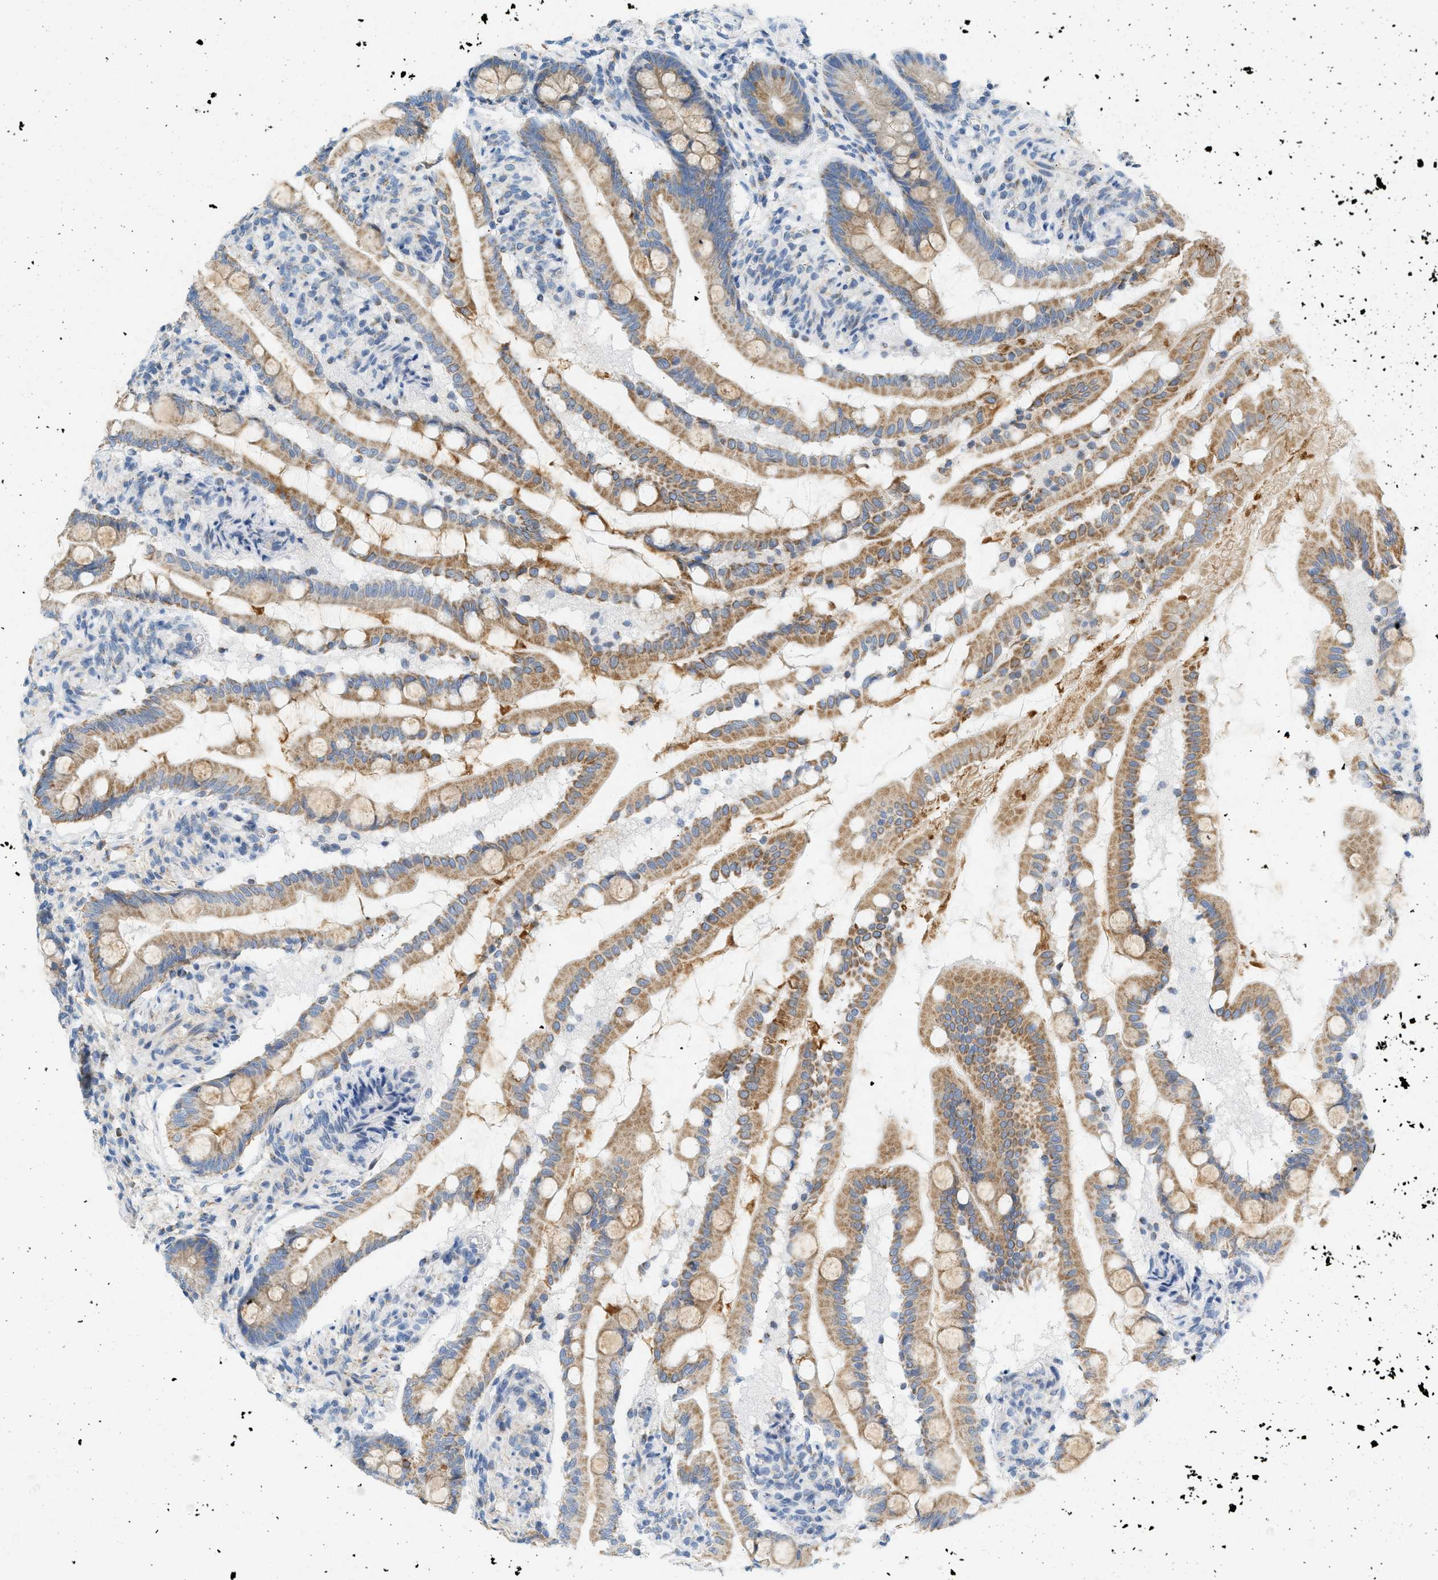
{"staining": {"intensity": "moderate", "quantity": ">75%", "location": "cytoplasmic/membranous"}, "tissue": "small intestine", "cell_type": "Glandular cells", "image_type": "normal", "snomed": [{"axis": "morphology", "description": "Normal tissue, NOS"}, {"axis": "topography", "description": "Small intestine"}], "caption": "This micrograph shows unremarkable small intestine stained with immunohistochemistry to label a protein in brown. The cytoplasmic/membranous of glandular cells show moderate positivity for the protein. Nuclei are counter-stained blue.", "gene": "NDUFS8", "patient": {"sex": "female", "age": 56}}